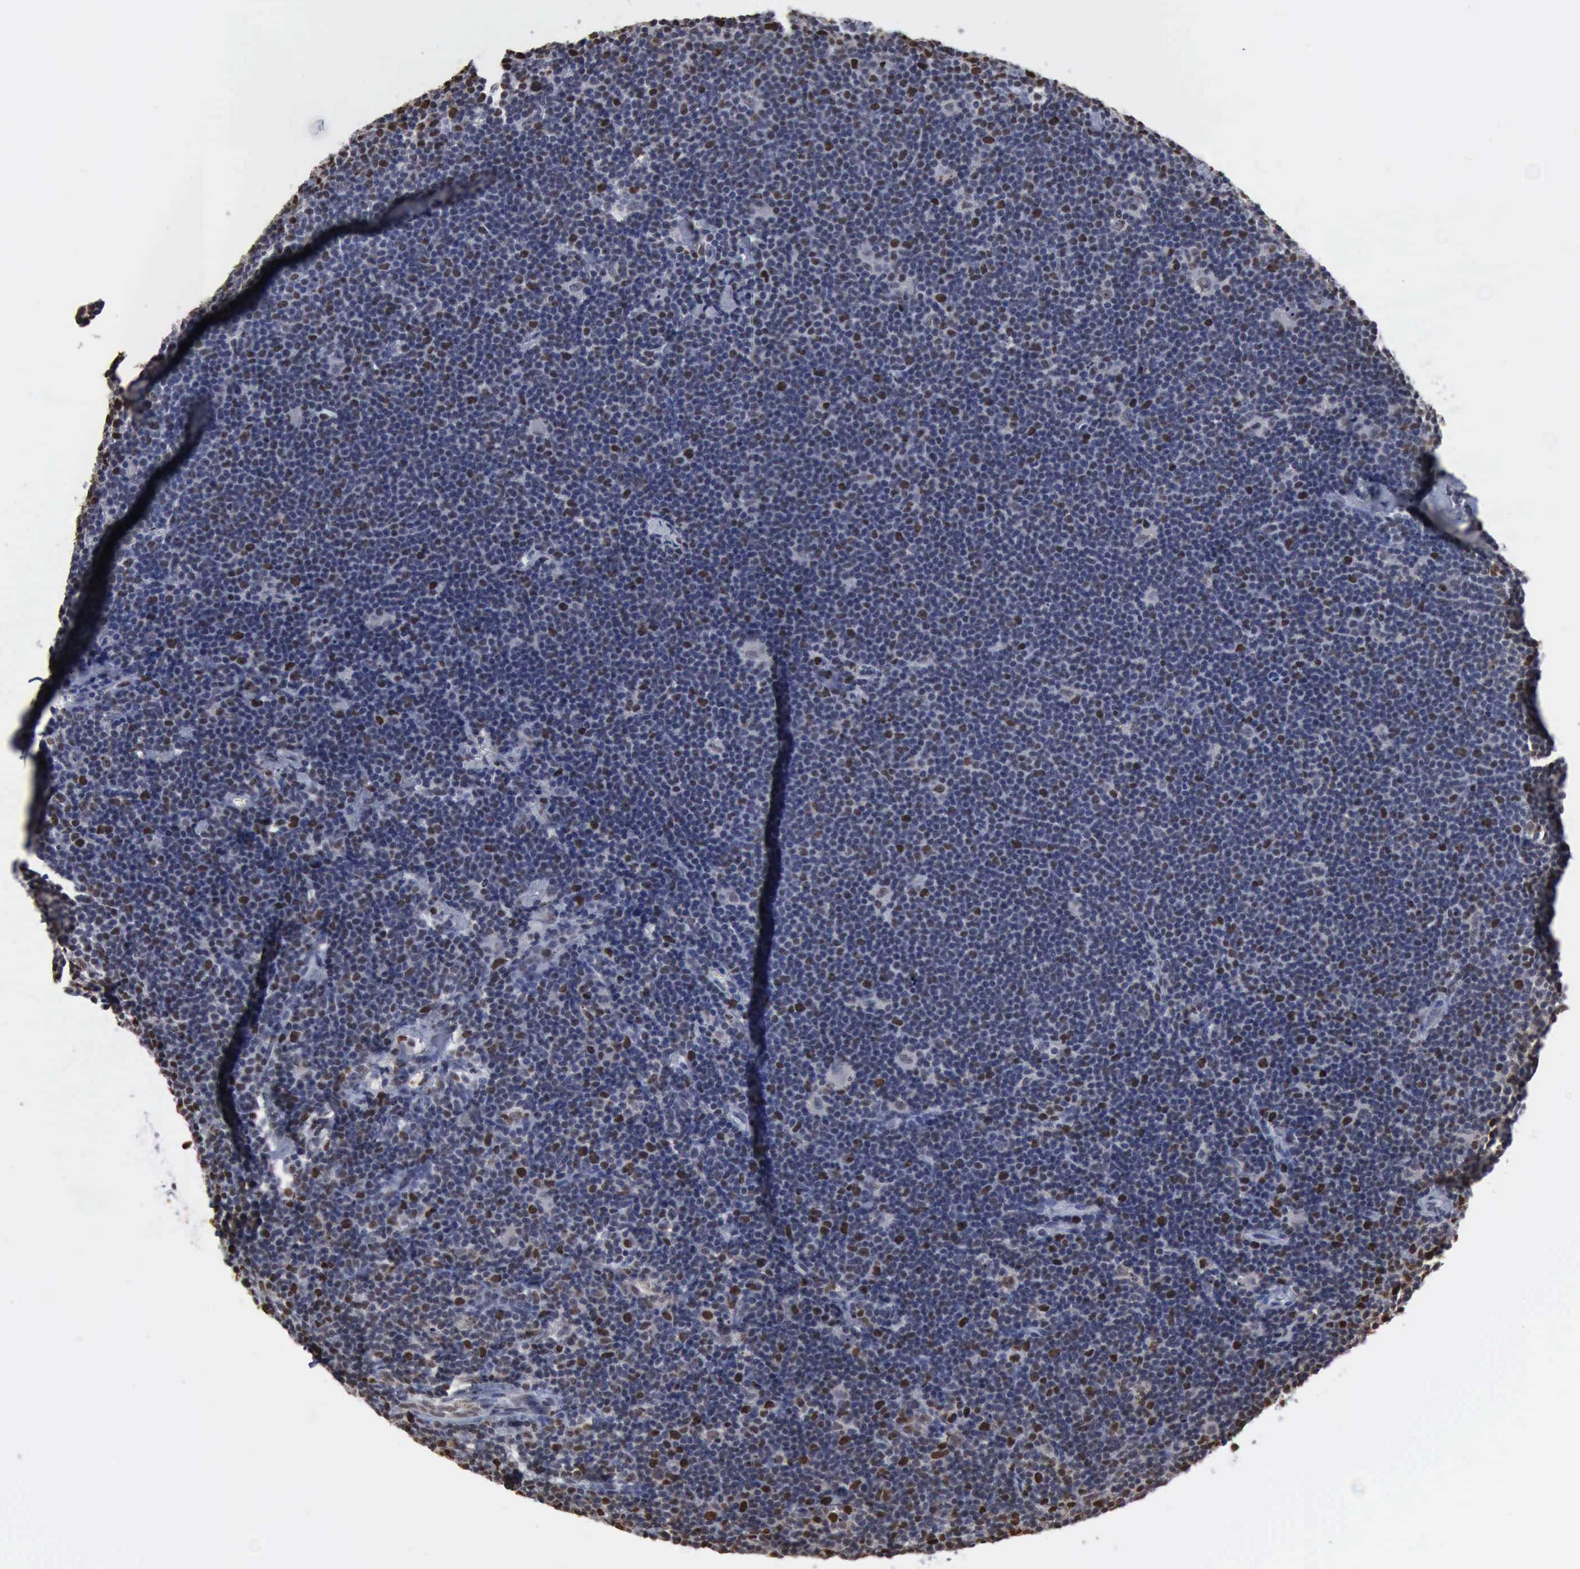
{"staining": {"intensity": "moderate", "quantity": "<25%", "location": "nuclear"}, "tissue": "lymphoma", "cell_type": "Tumor cells", "image_type": "cancer", "snomed": [{"axis": "morphology", "description": "Malignant lymphoma, non-Hodgkin's type, Low grade"}, {"axis": "topography", "description": "Lymph node"}], "caption": "IHC photomicrograph of lymphoma stained for a protein (brown), which exhibits low levels of moderate nuclear staining in about <25% of tumor cells.", "gene": "PCNA", "patient": {"sex": "male", "age": 65}}